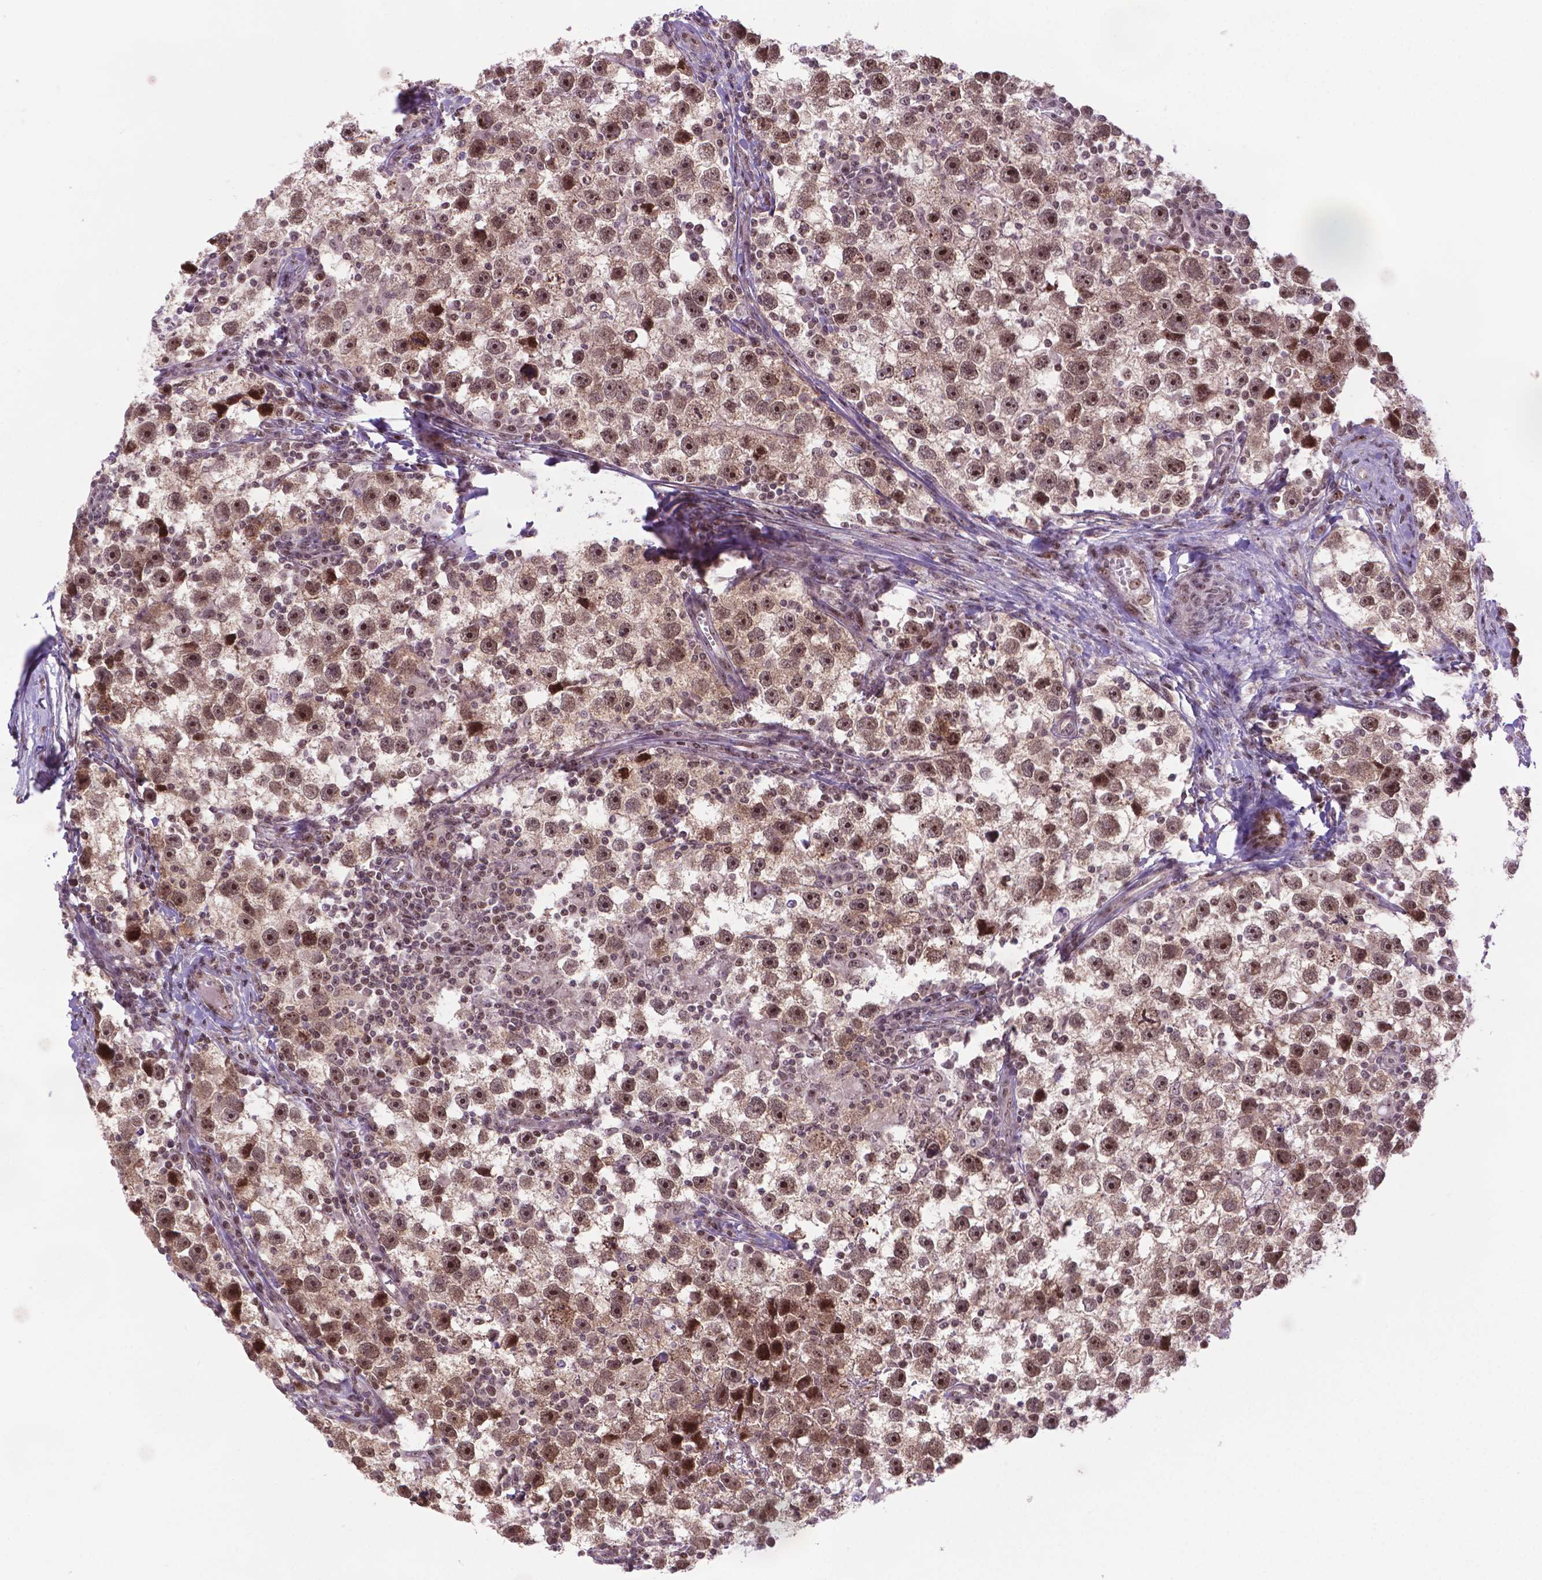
{"staining": {"intensity": "moderate", "quantity": ">75%", "location": "cytoplasmic/membranous,nuclear"}, "tissue": "testis cancer", "cell_type": "Tumor cells", "image_type": "cancer", "snomed": [{"axis": "morphology", "description": "Seminoma, NOS"}, {"axis": "topography", "description": "Testis"}], "caption": "Testis seminoma stained with IHC exhibits moderate cytoplasmic/membranous and nuclear staining in about >75% of tumor cells.", "gene": "CSNK2A1", "patient": {"sex": "male", "age": 30}}